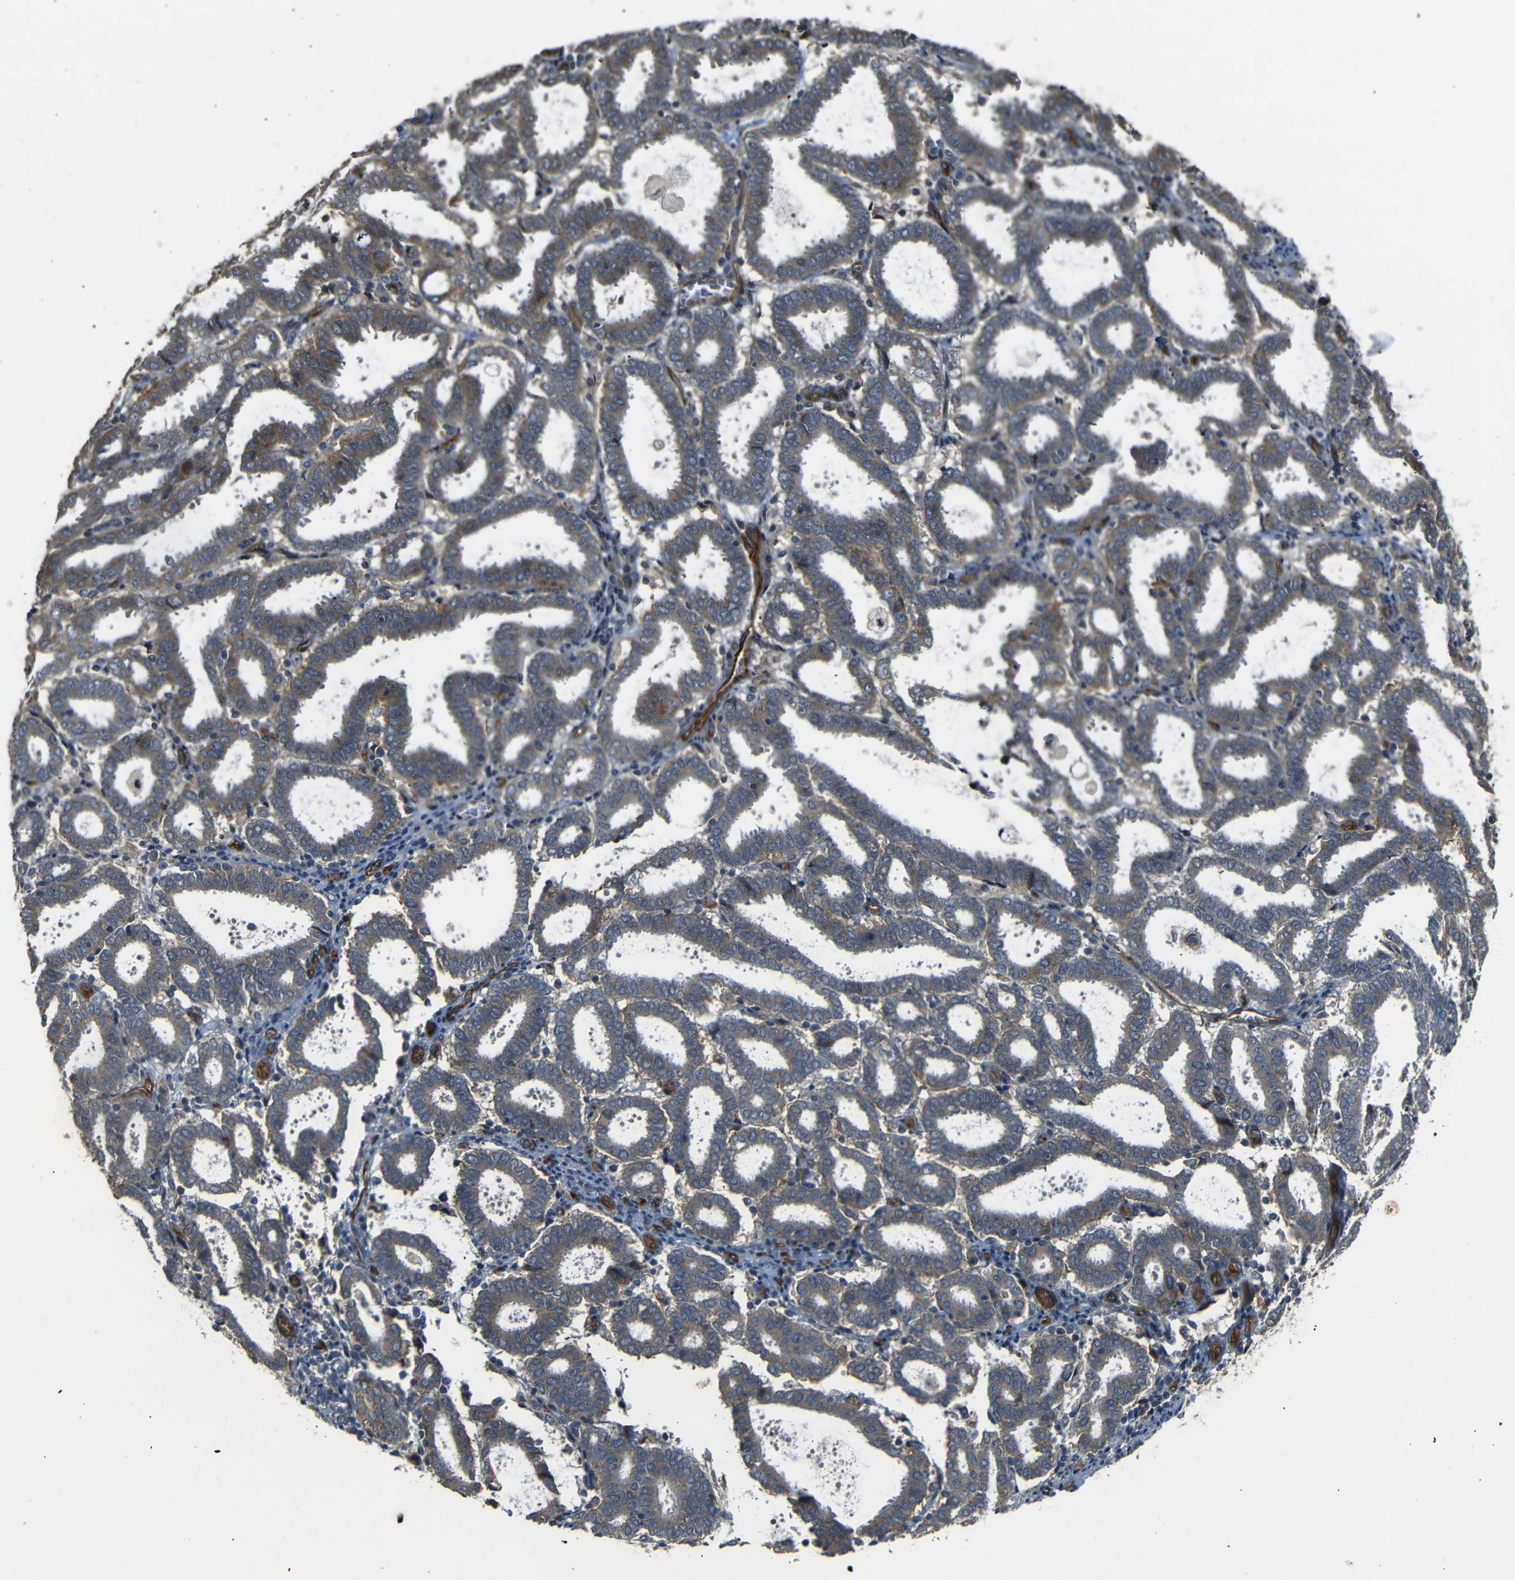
{"staining": {"intensity": "moderate", "quantity": ">75%", "location": "cytoplasmic/membranous"}, "tissue": "endometrial cancer", "cell_type": "Tumor cells", "image_type": "cancer", "snomed": [{"axis": "morphology", "description": "Adenocarcinoma, NOS"}, {"axis": "topography", "description": "Uterus"}], "caption": "Immunohistochemical staining of adenocarcinoma (endometrial) reveals medium levels of moderate cytoplasmic/membranous positivity in about >75% of tumor cells.", "gene": "RELL1", "patient": {"sex": "female", "age": 83}}